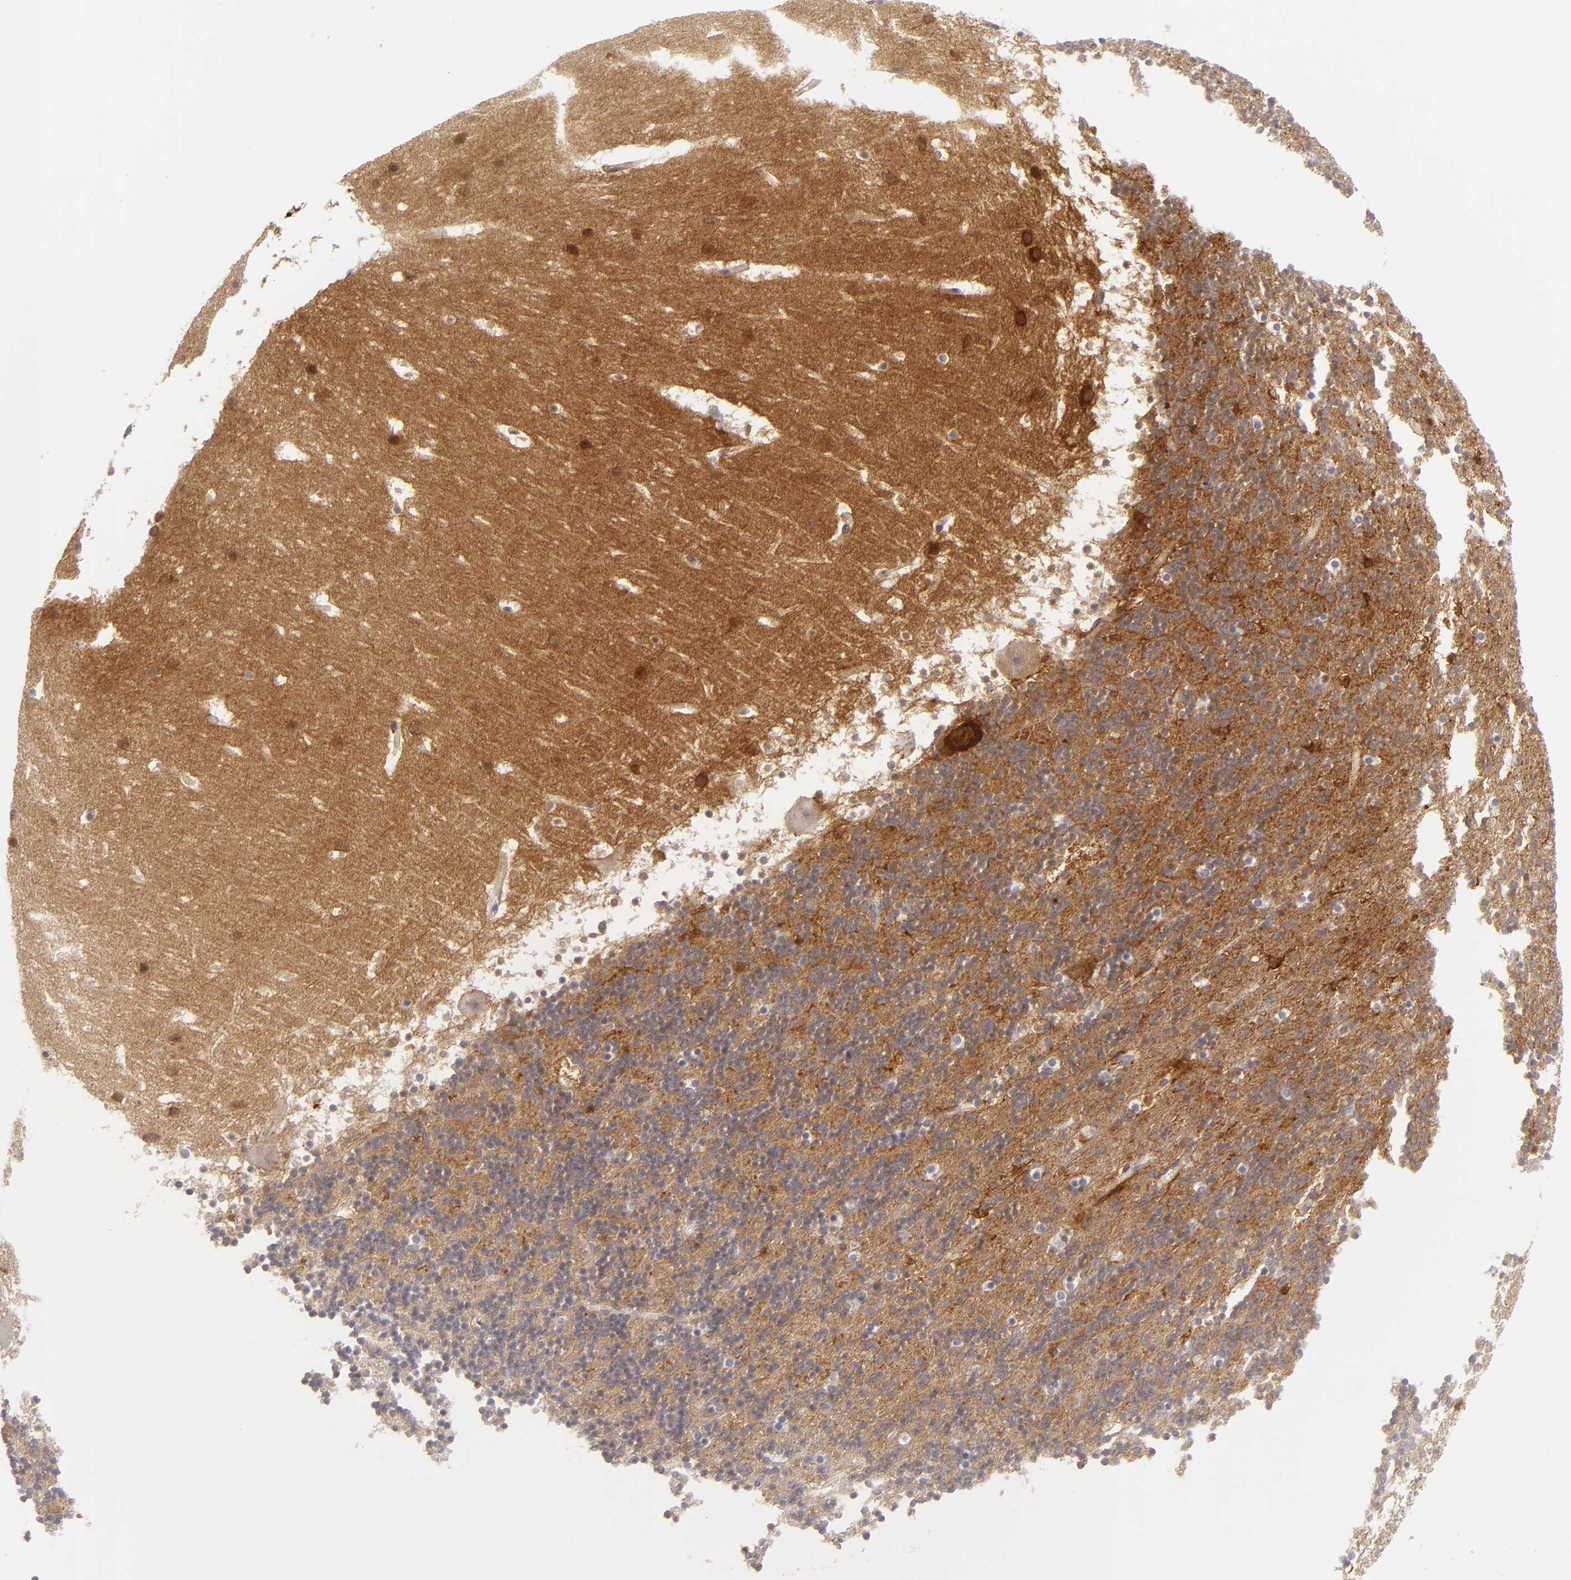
{"staining": {"intensity": "moderate", "quantity": "<25%", "location": "cytoplasmic/membranous,nuclear"}, "tissue": "cerebellum", "cell_type": "Cells in granular layer", "image_type": "normal", "snomed": [{"axis": "morphology", "description": "Normal tissue, NOS"}, {"axis": "topography", "description": "Cerebellum"}], "caption": "Immunohistochemistry (IHC) (DAB) staining of normal cerebellum demonstrates moderate cytoplasmic/membranous,nuclear protein positivity in approximately <25% of cells in granular layer. (DAB (3,3'-diaminobenzidine) IHC, brown staining for protein, blue staining for nuclei).", "gene": "MMP10", "patient": {"sex": "male", "age": 45}}